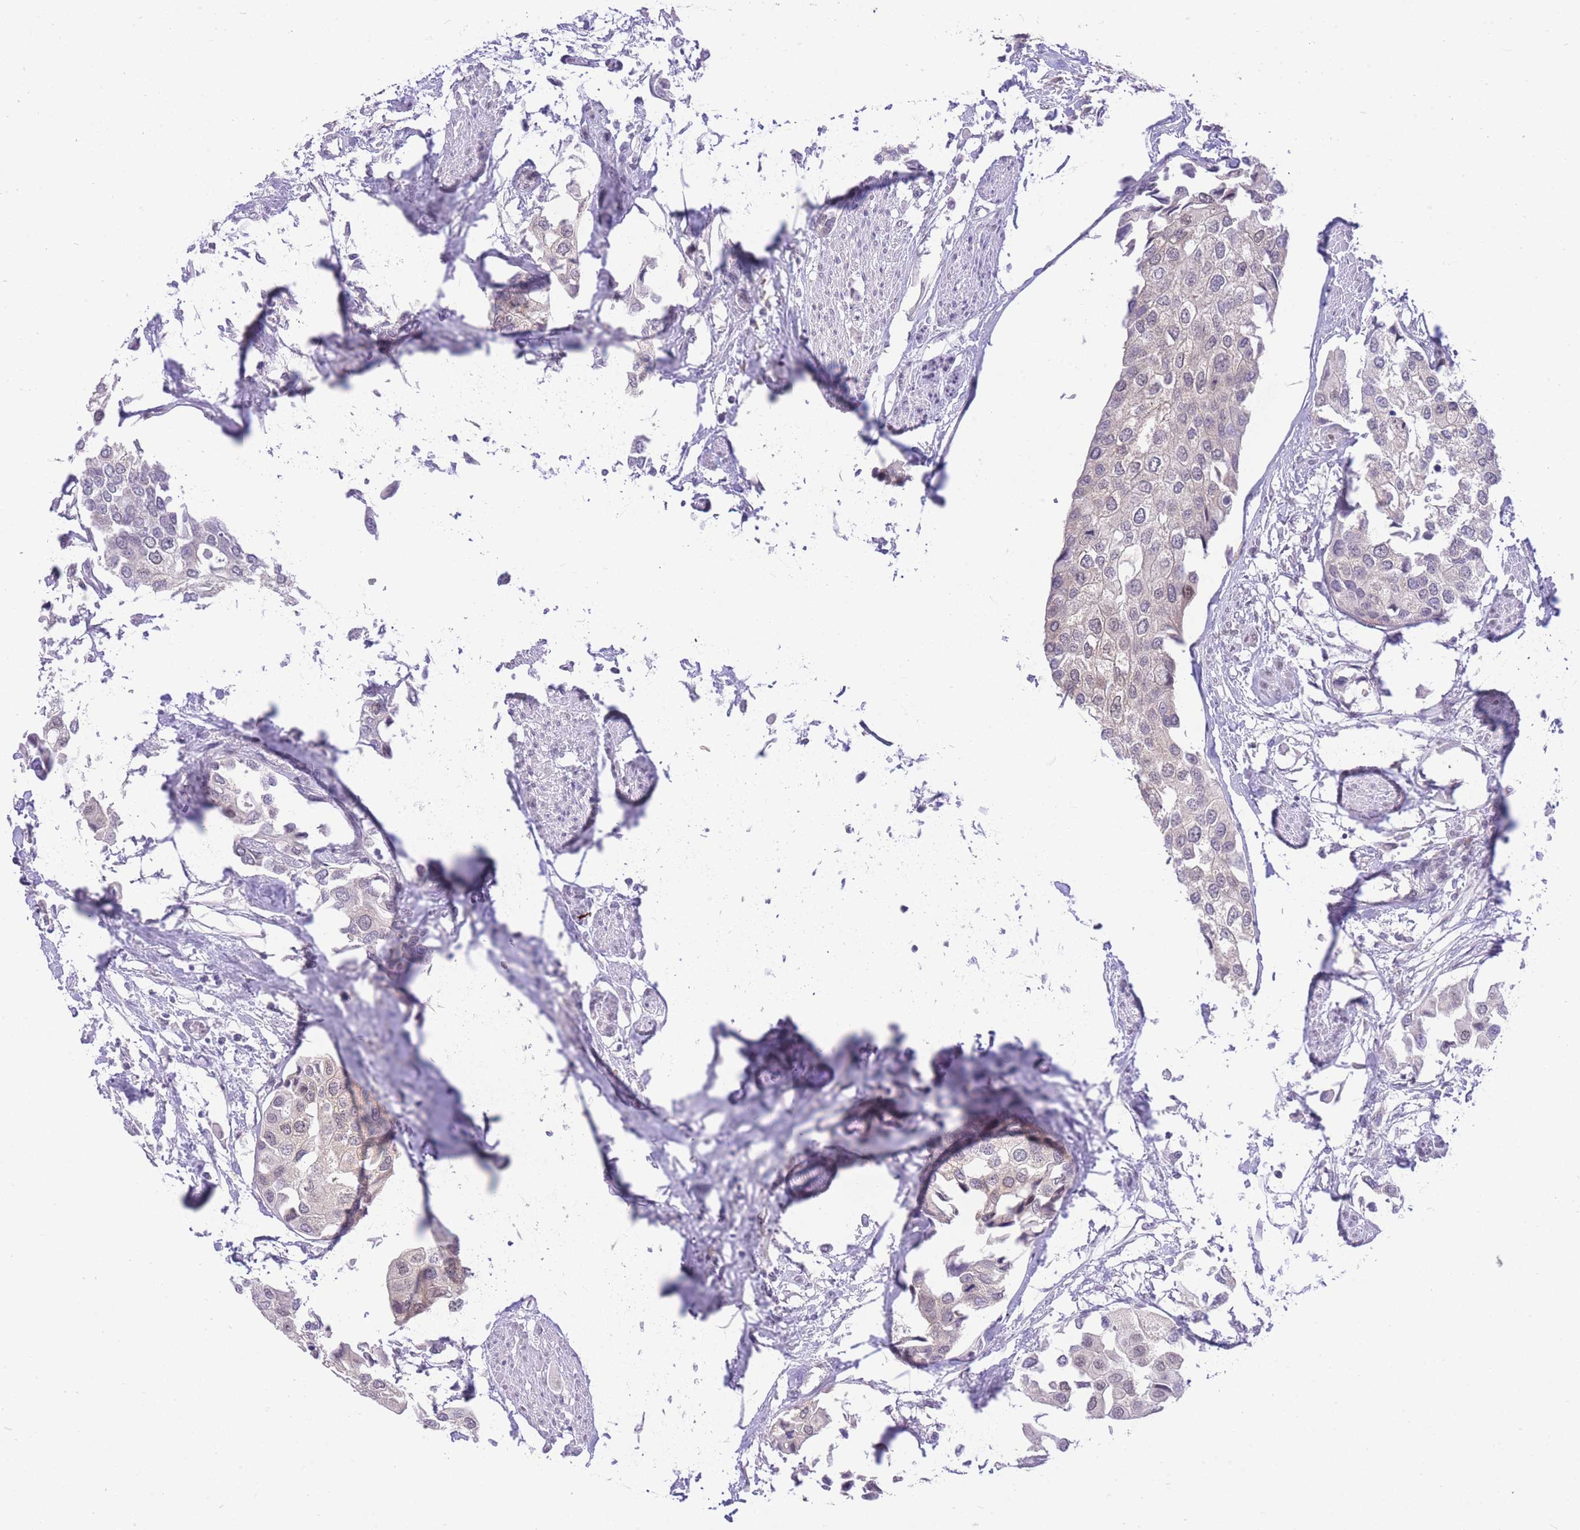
{"staining": {"intensity": "negative", "quantity": "none", "location": "none"}, "tissue": "urothelial cancer", "cell_type": "Tumor cells", "image_type": "cancer", "snomed": [{"axis": "morphology", "description": "Urothelial carcinoma, High grade"}, {"axis": "topography", "description": "Urinary bladder"}], "caption": "IHC micrograph of neoplastic tissue: human urothelial carcinoma (high-grade) stained with DAB (3,3'-diaminobenzidine) demonstrates no significant protein positivity in tumor cells. (Stains: DAB (3,3'-diaminobenzidine) immunohistochemistry with hematoxylin counter stain, Microscopy: brightfield microscopy at high magnification).", "gene": "STK39", "patient": {"sex": "male", "age": 64}}